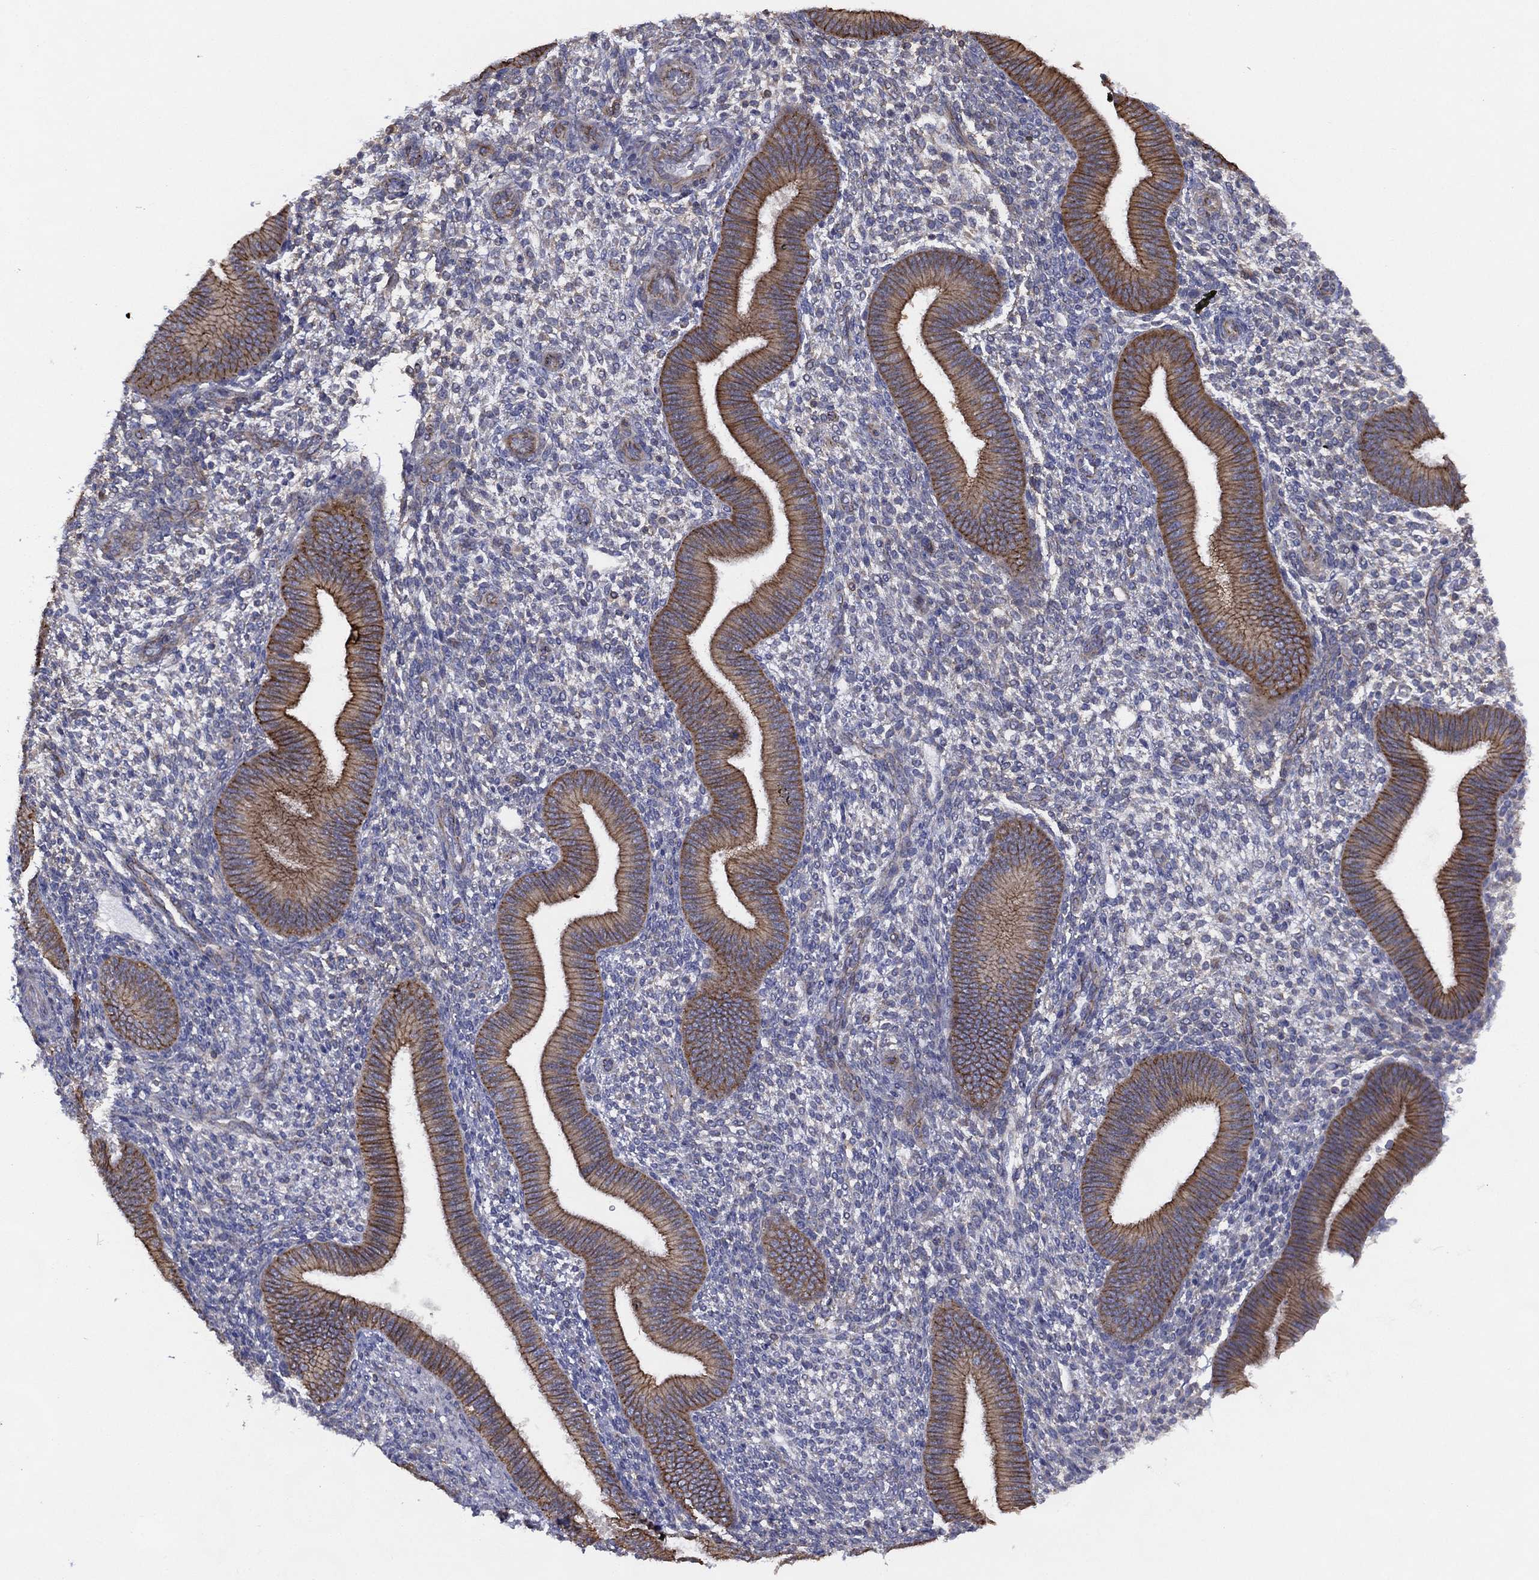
{"staining": {"intensity": "negative", "quantity": "none", "location": "none"}, "tissue": "endometrium", "cell_type": "Cells in endometrial stroma", "image_type": "normal", "snomed": [{"axis": "morphology", "description": "Normal tissue, NOS"}, {"axis": "topography", "description": "Endometrium"}], "caption": "Image shows no protein positivity in cells in endometrial stroma of normal endometrium. (DAB immunohistochemistry visualized using brightfield microscopy, high magnification).", "gene": "ZNF223", "patient": {"sex": "female", "age": 39}}